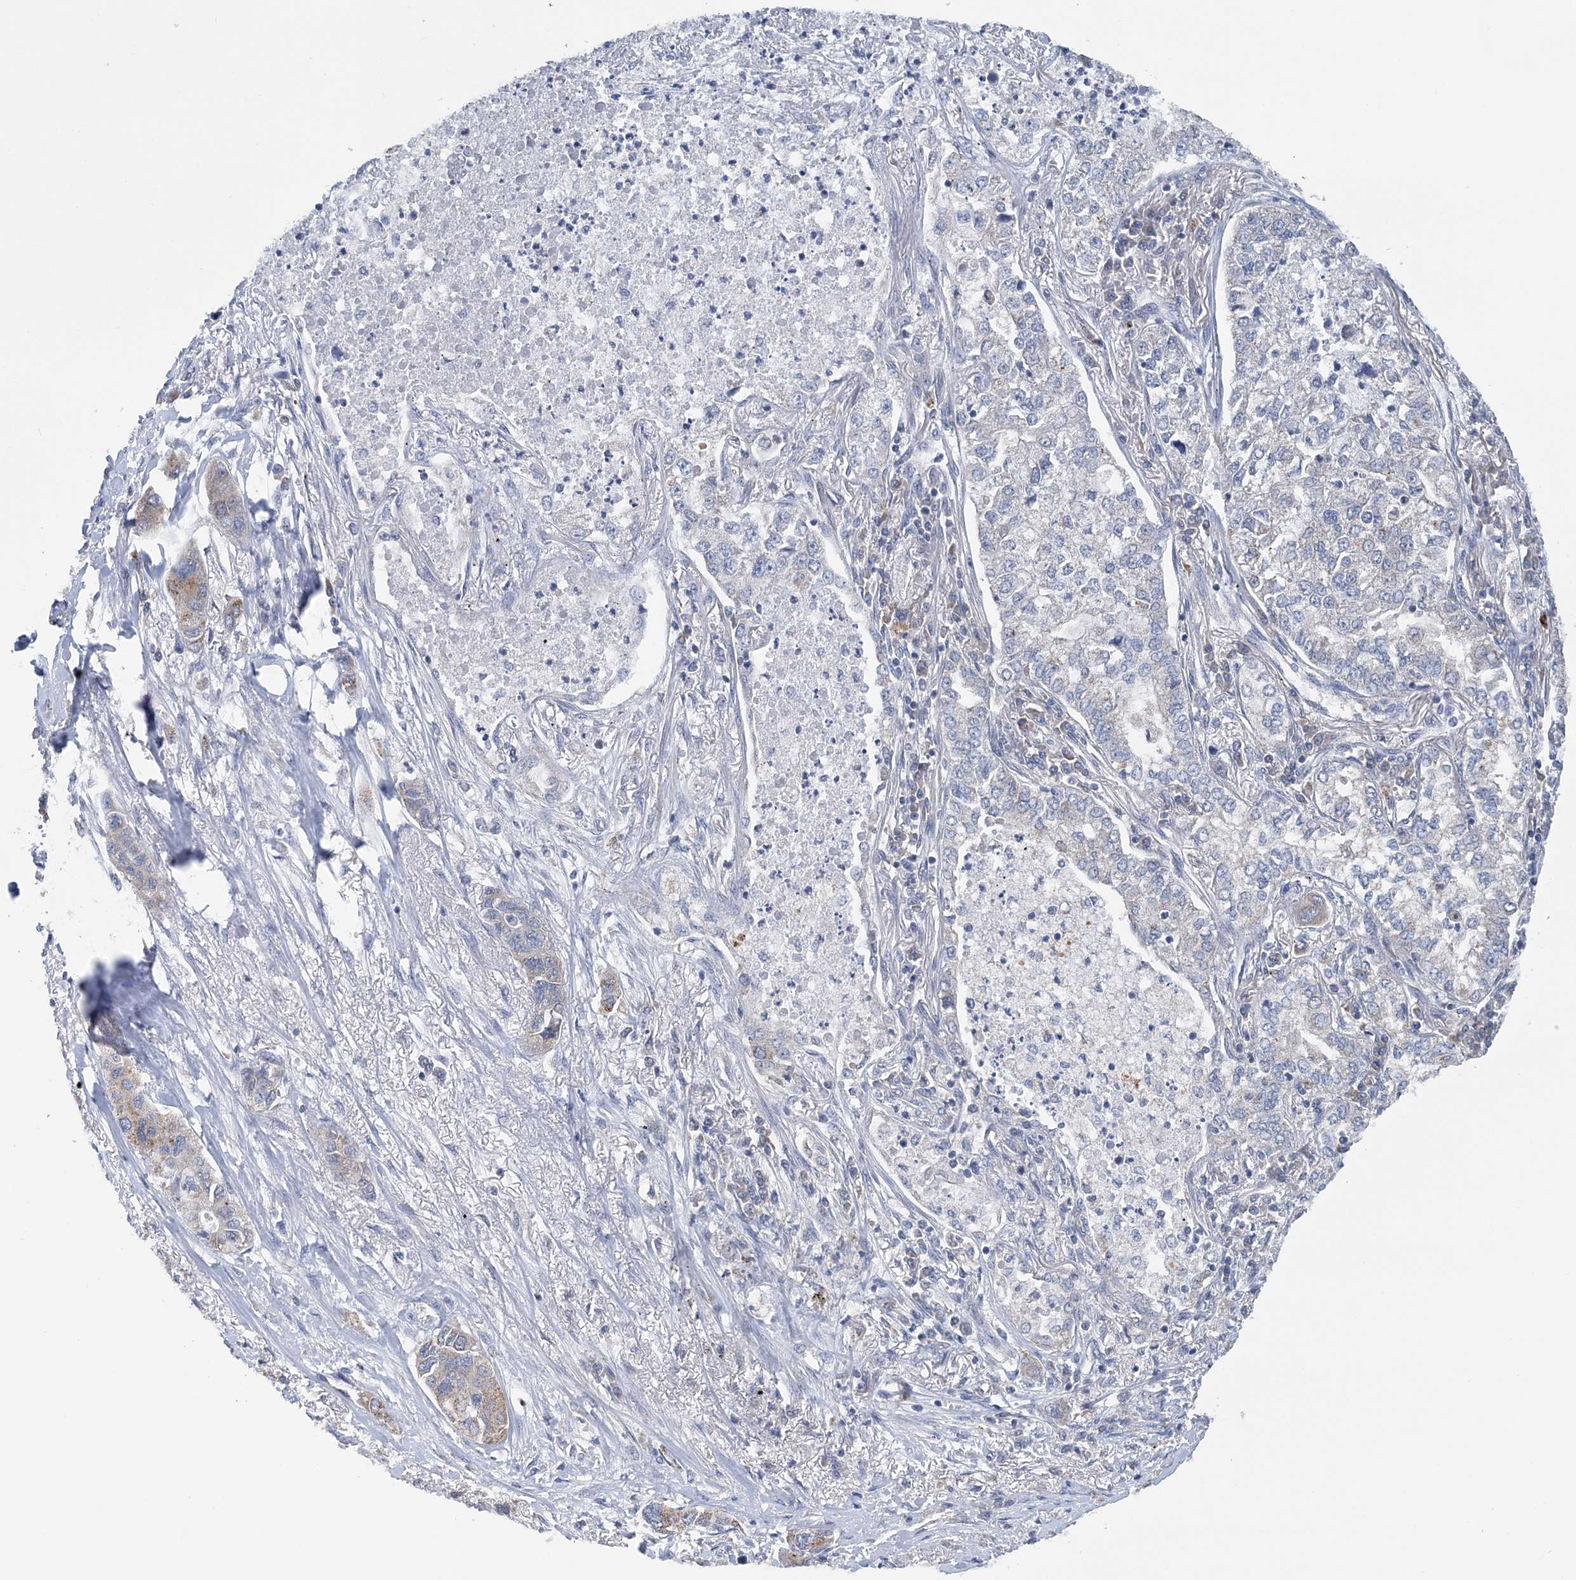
{"staining": {"intensity": "weak", "quantity": "<25%", "location": "cytoplasmic/membranous"}, "tissue": "lung cancer", "cell_type": "Tumor cells", "image_type": "cancer", "snomed": [{"axis": "morphology", "description": "Adenocarcinoma, NOS"}, {"axis": "topography", "description": "Lung"}], "caption": "IHC histopathology image of neoplastic tissue: adenocarcinoma (lung) stained with DAB (3,3'-diaminobenzidine) shows no significant protein staining in tumor cells.", "gene": "COPE", "patient": {"sex": "male", "age": 49}}